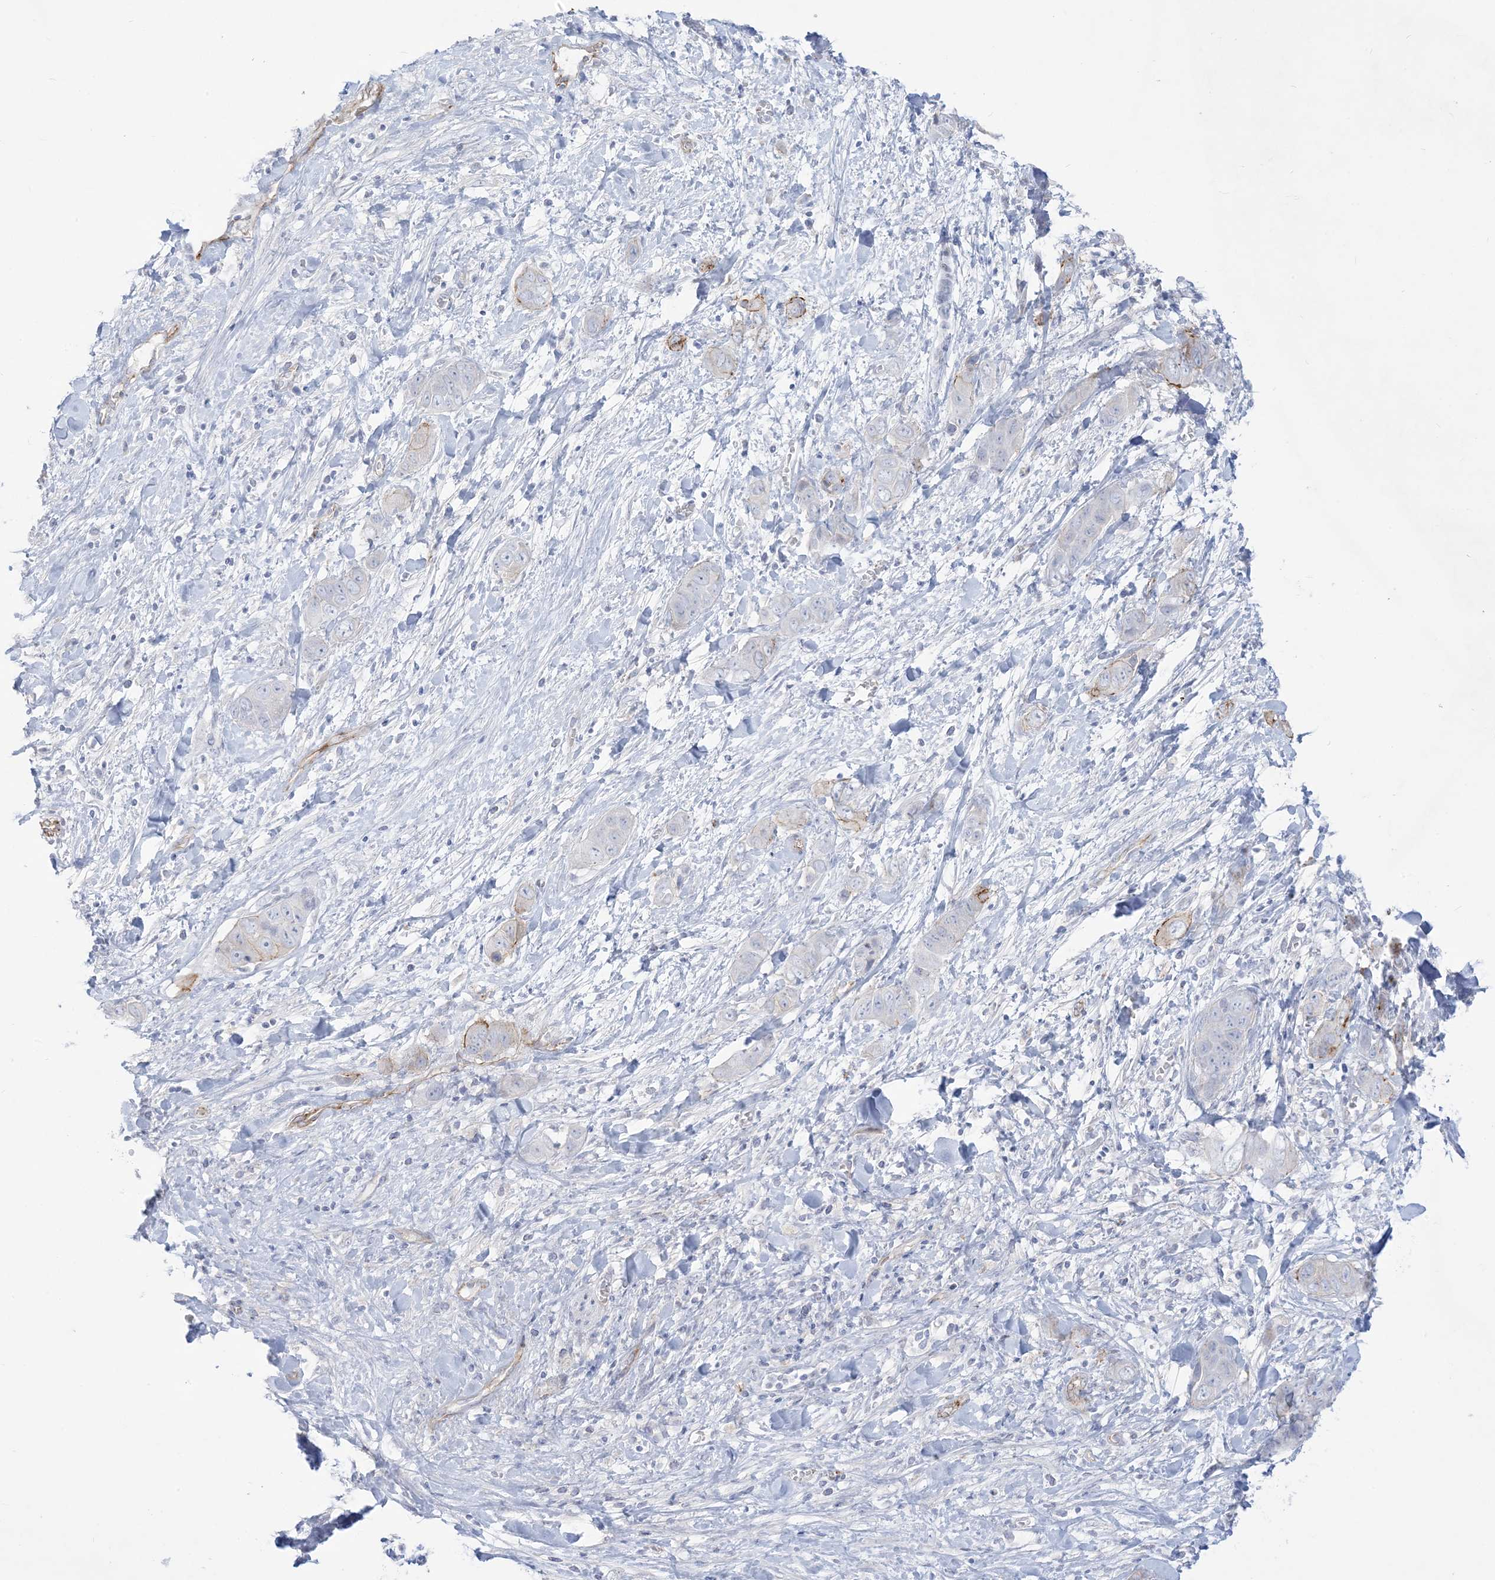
{"staining": {"intensity": "negative", "quantity": "none", "location": "none"}, "tissue": "liver cancer", "cell_type": "Tumor cells", "image_type": "cancer", "snomed": [{"axis": "morphology", "description": "Cholangiocarcinoma"}, {"axis": "topography", "description": "Liver"}], "caption": "This is a image of immunohistochemistry staining of cholangiocarcinoma (liver), which shows no expression in tumor cells. (Stains: DAB IHC with hematoxylin counter stain, Microscopy: brightfield microscopy at high magnification).", "gene": "B3GNT7", "patient": {"sex": "female", "age": 52}}